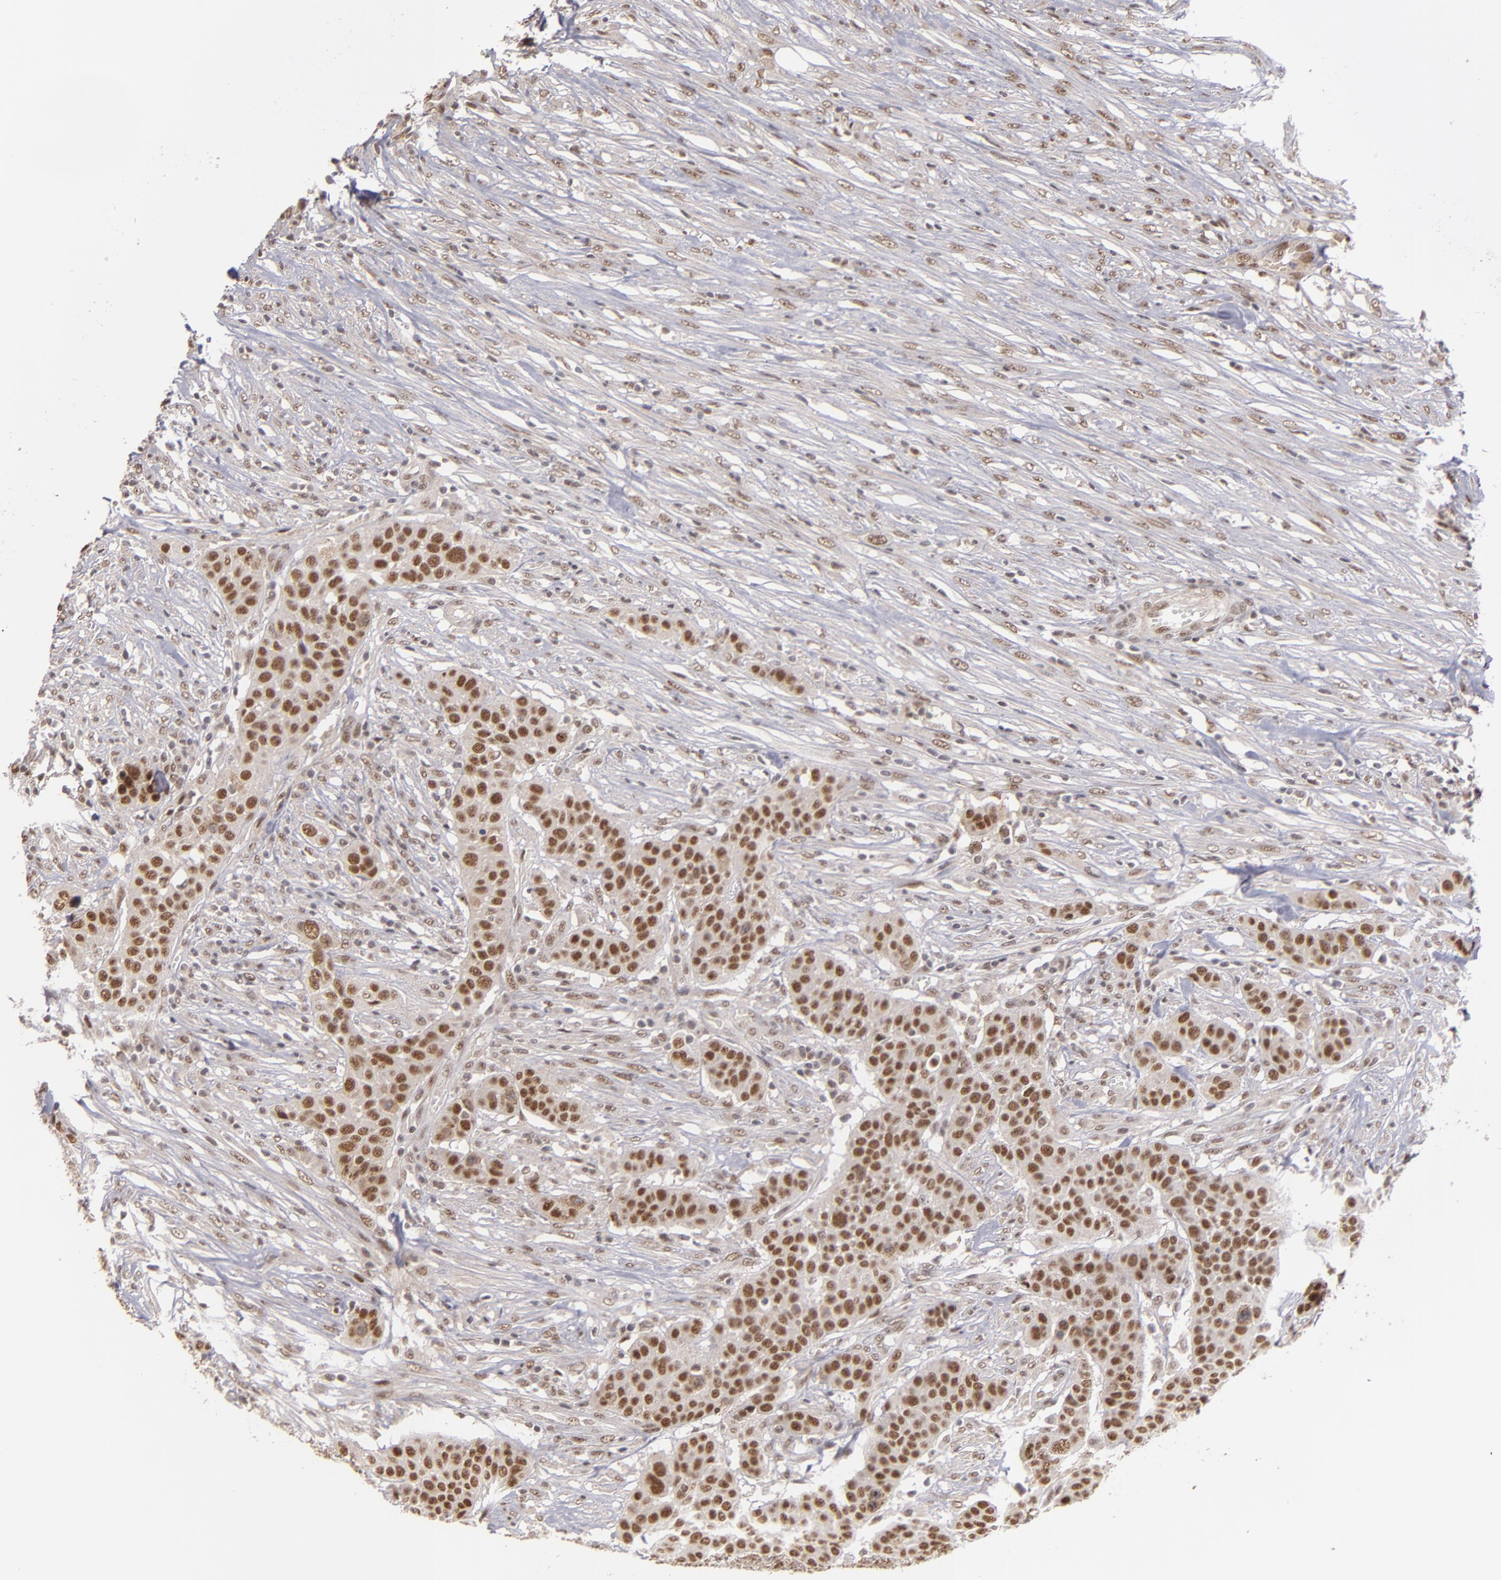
{"staining": {"intensity": "moderate", "quantity": "25%-75%", "location": "nuclear"}, "tissue": "urothelial cancer", "cell_type": "Tumor cells", "image_type": "cancer", "snomed": [{"axis": "morphology", "description": "Urothelial carcinoma, High grade"}, {"axis": "topography", "description": "Urinary bladder"}], "caption": "Human urothelial cancer stained with a brown dye exhibits moderate nuclear positive staining in approximately 25%-75% of tumor cells.", "gene": "ZNF234", "patient": {"sex": "male", "age": 74}}